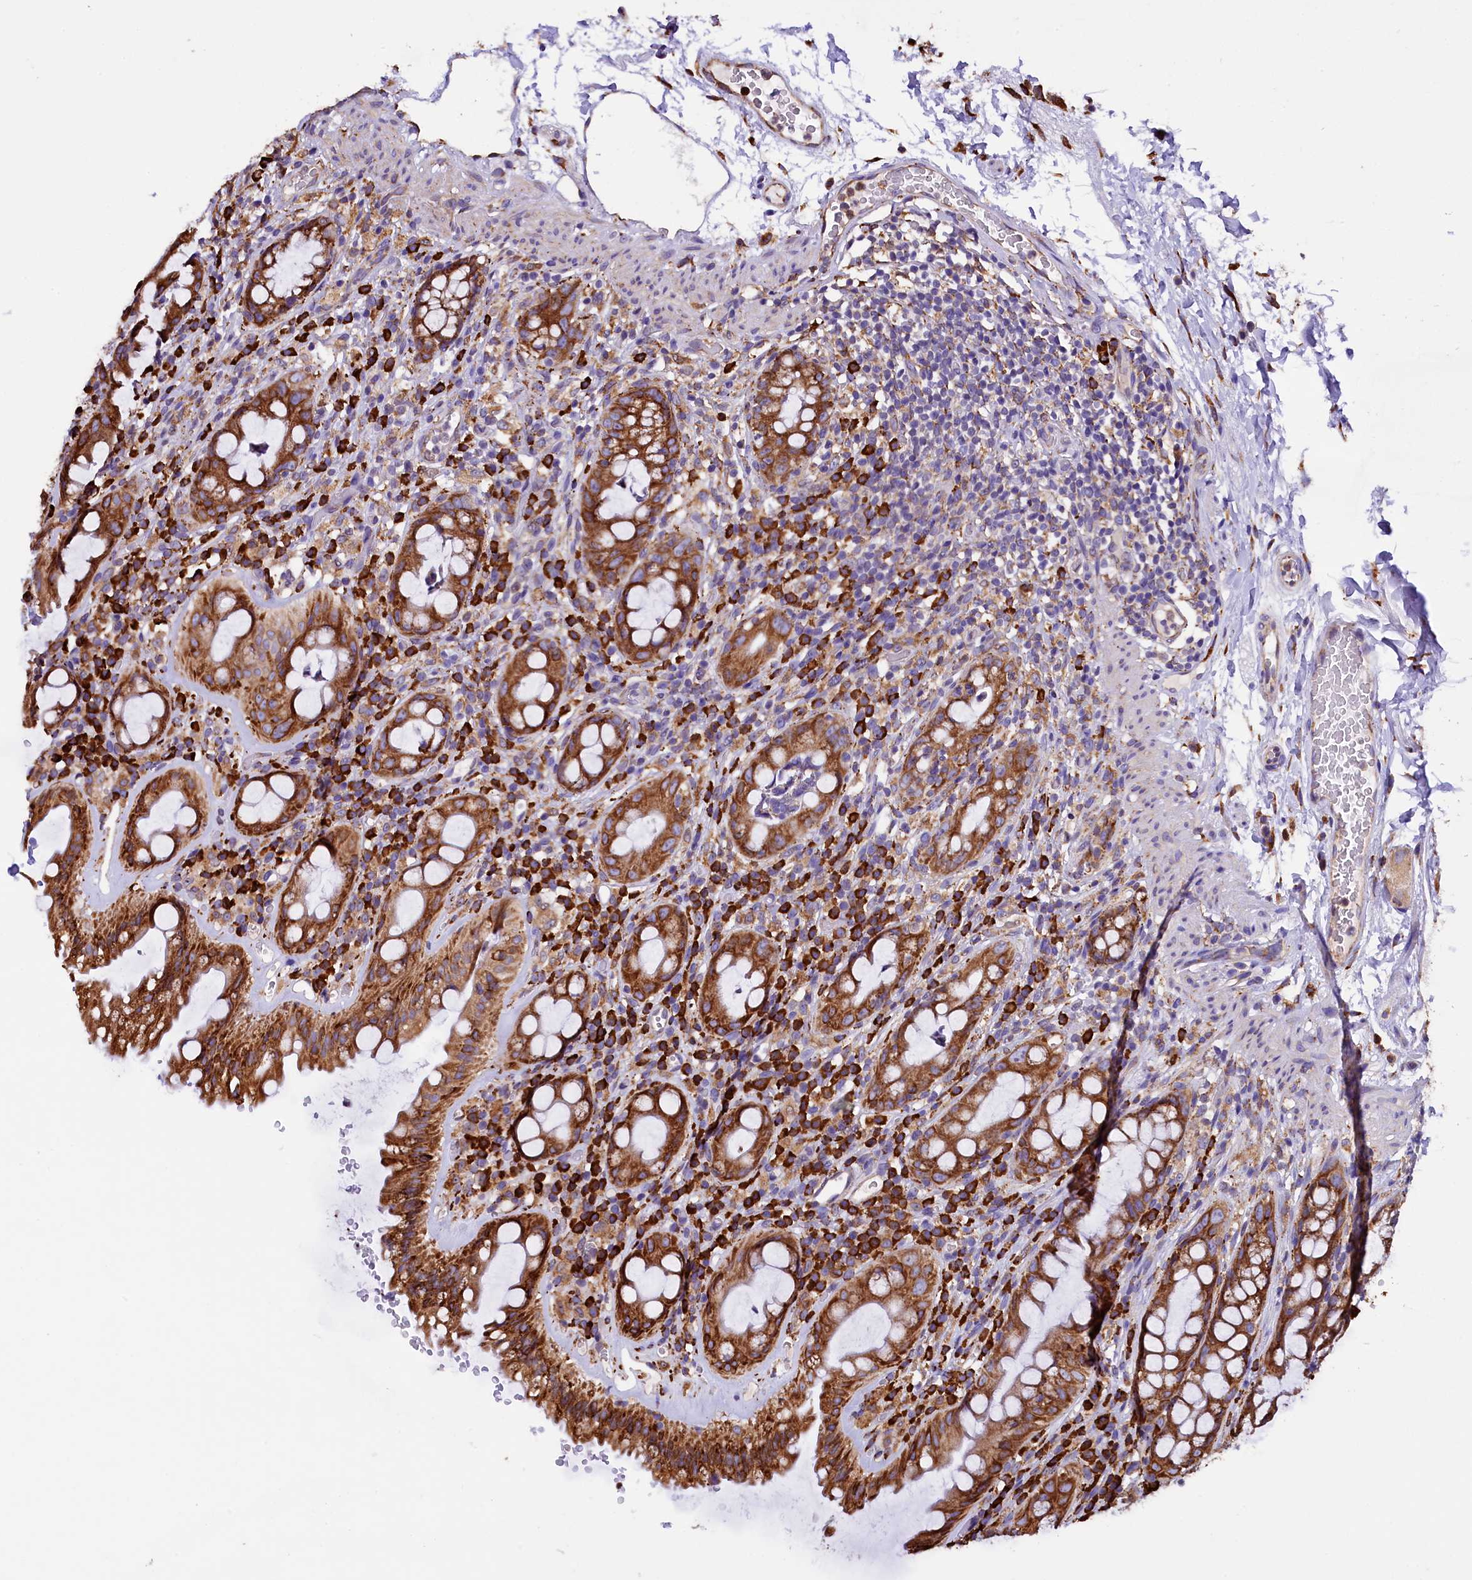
{"staining": {"intensity": "moderate", "quantity": ">75%", "location": "cytoplasmic/membranous"}, "tissue": "rectum", "cell_type": "Glandular cells", "image_type": "normal", "snomed": [{"axis": "morphology", "description": "Normal tissue, NOS"}, {"axis": "topography", "description": "Rectum"}], "caption": "High-magnification brightfield microscopy of benign rectum stained with DAB (3,3'-diaminobenzidine) (brown) and counterstained with hematoxylin (blue). glandular cells exhibit moderate cytoplasmic/membranous positivity is seen in about>75% of cells. The staining was performed using DAB (3,3'-diaminobenzidine), with brown indicating positive protein expression. Nuclei are stained blue with hematoxylin.", "gene": "CAPS2", "patient": {"sex": "female", "age": 57}}